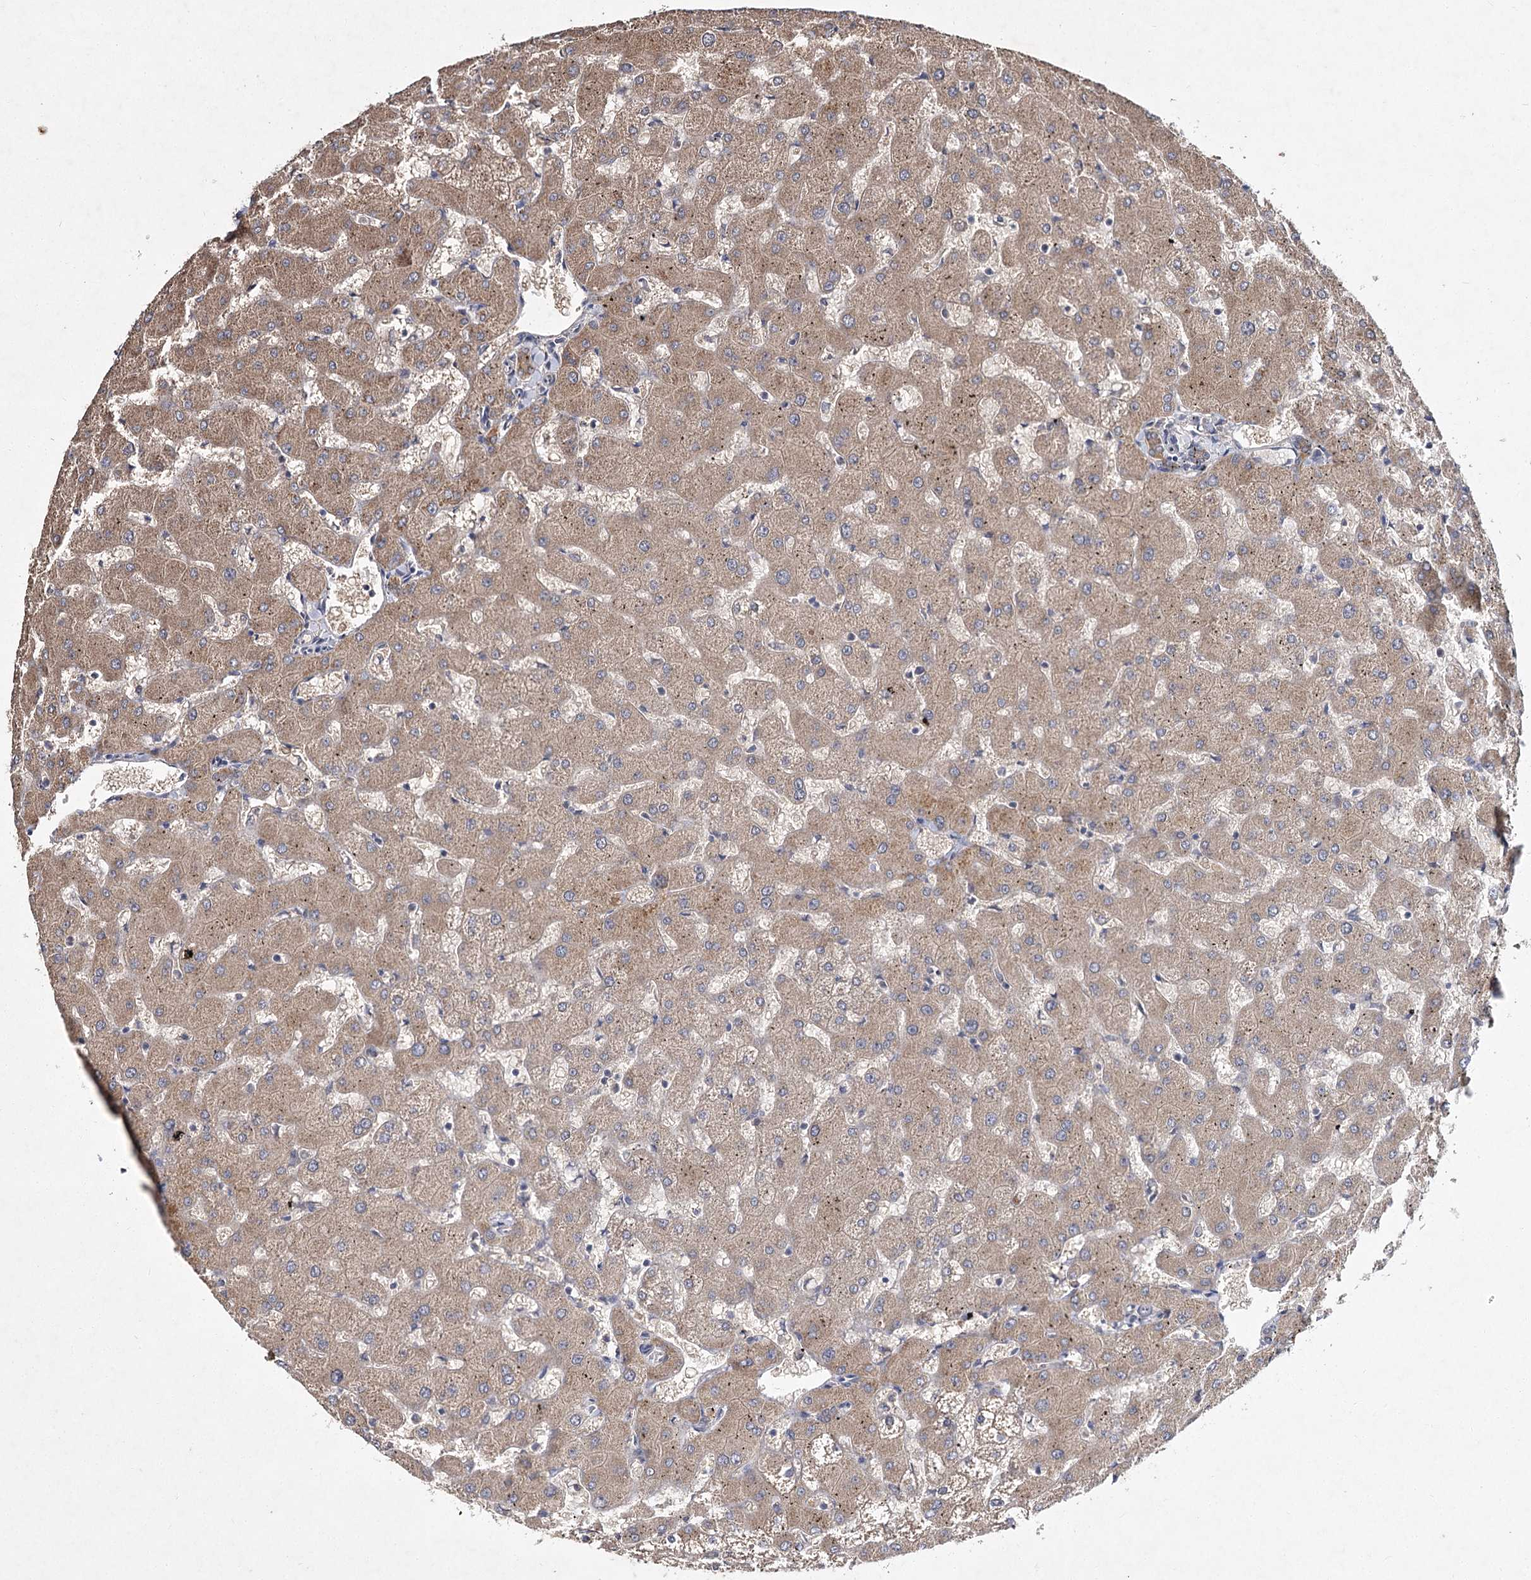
{"staining": {"intensity": "weak", "quantity": ">75%", "location": "cytoplasmic/membranous"}, "tissue": "liver", "cell_type": "Cholangiocytes", "image_type": "normal", "snomed": [{"axis": "morphology", "description": "Normal tissue, NOS"}, {"axis": "topography", "description": "Liver"}], "caption": "Immunohistochemical staining of benign liver exhibits low levels of weak cytoplasmic/membranous expression in approximately >75% of cholangiocytes. The protein is shown in brown color, while the nuclei are stained blue.", "gene": "MFN1", "patient": {"sex": "female", "age": 63}}